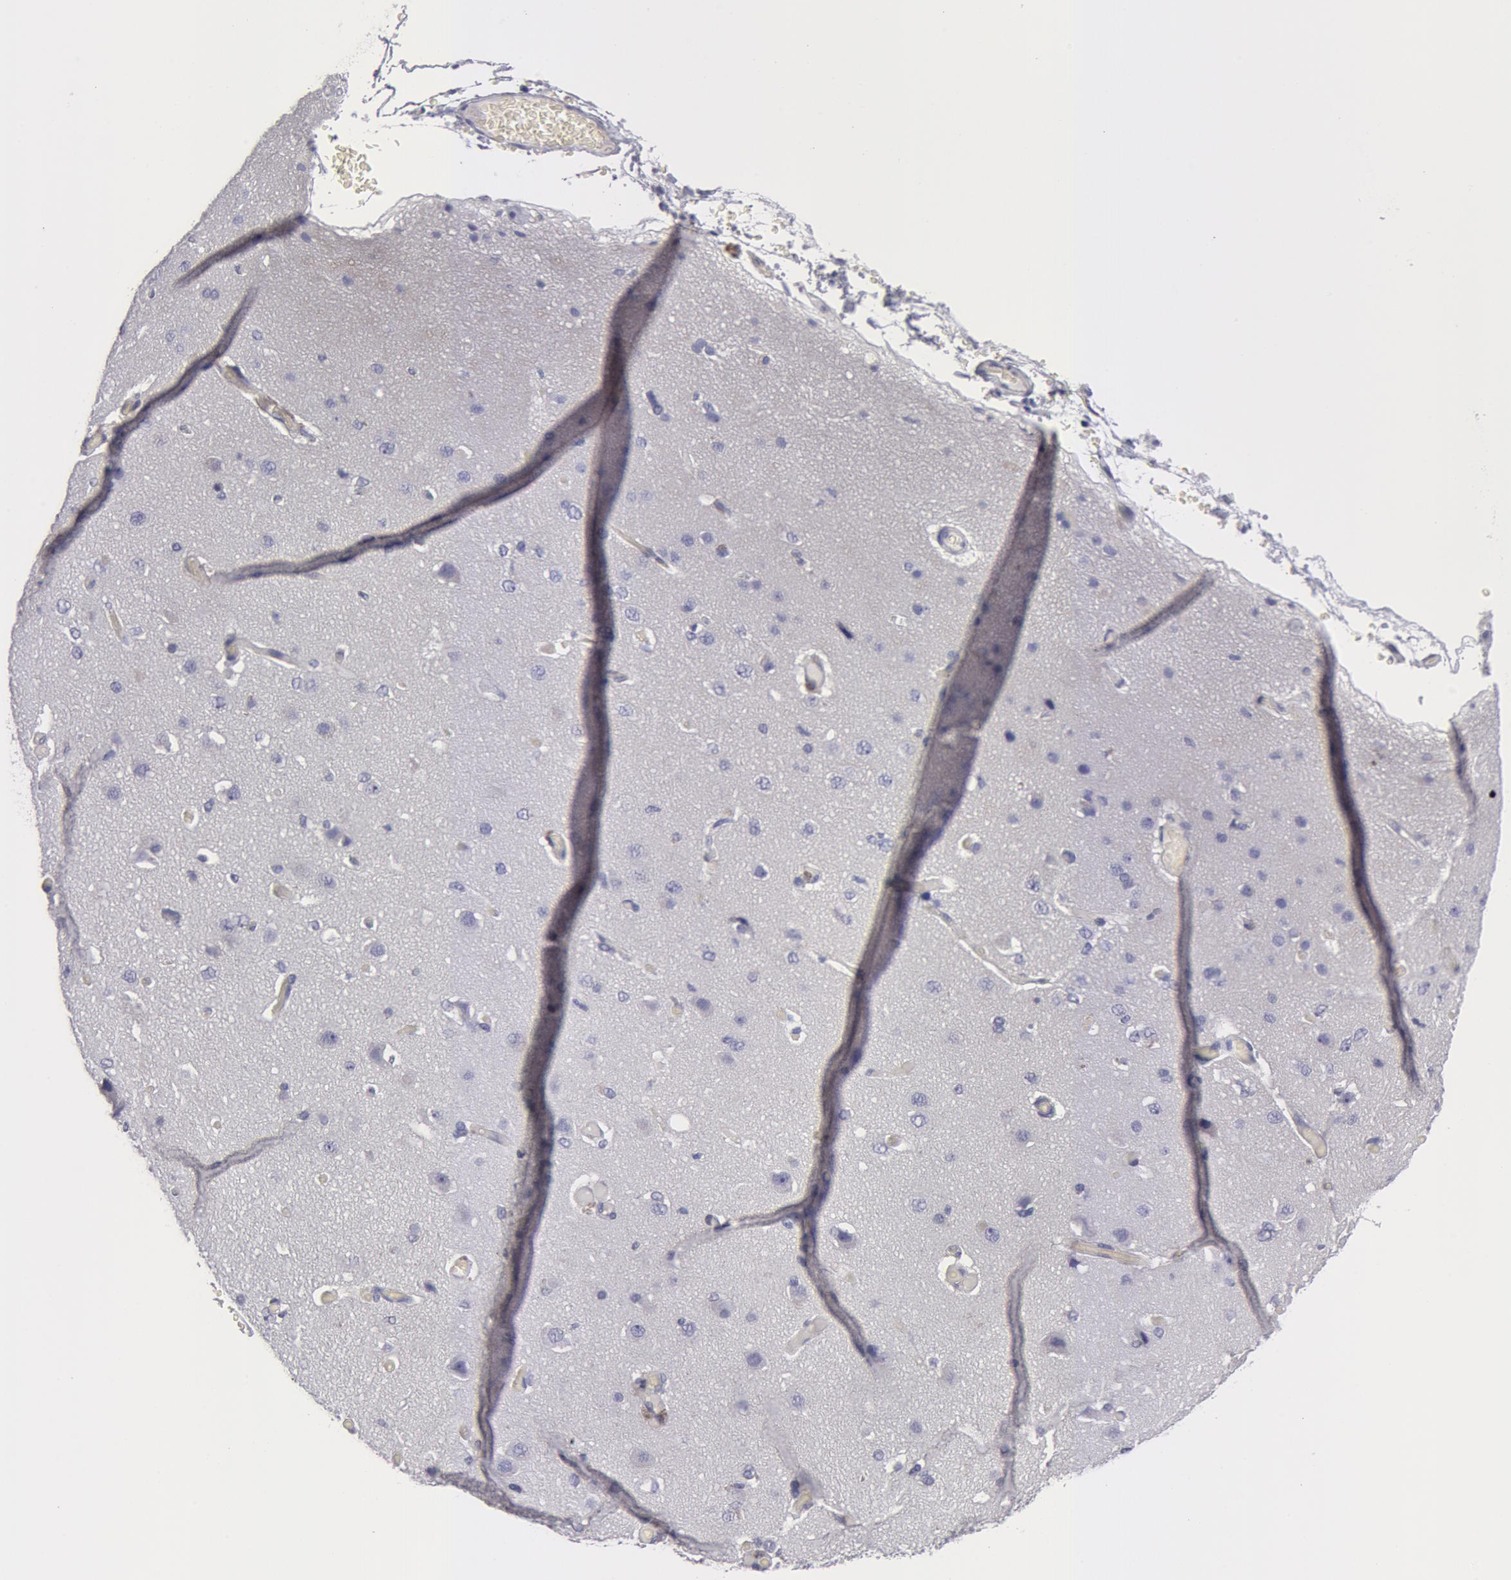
{"staining": {"intensity": "negative", "quantity": "none", "location": "none"}, "tissue": "cerebral cortex", "cell_type": "Endothelial cells", "image_type": "normal", "snomed": [{"axis": "morphology", "description": "Normal tissue, NOS"}, {"axis": "morphology", "description": "Glioma, malignant, High grade"}, {"axis": "topography", "description": "Cerebral cortex"}], "caption": "The photomicrograph reveals no staining of endothelial cells in unremarkable cerebral cortex.", "gene": "SMC1B", "patient": {"sex": "male", "age": 77}}